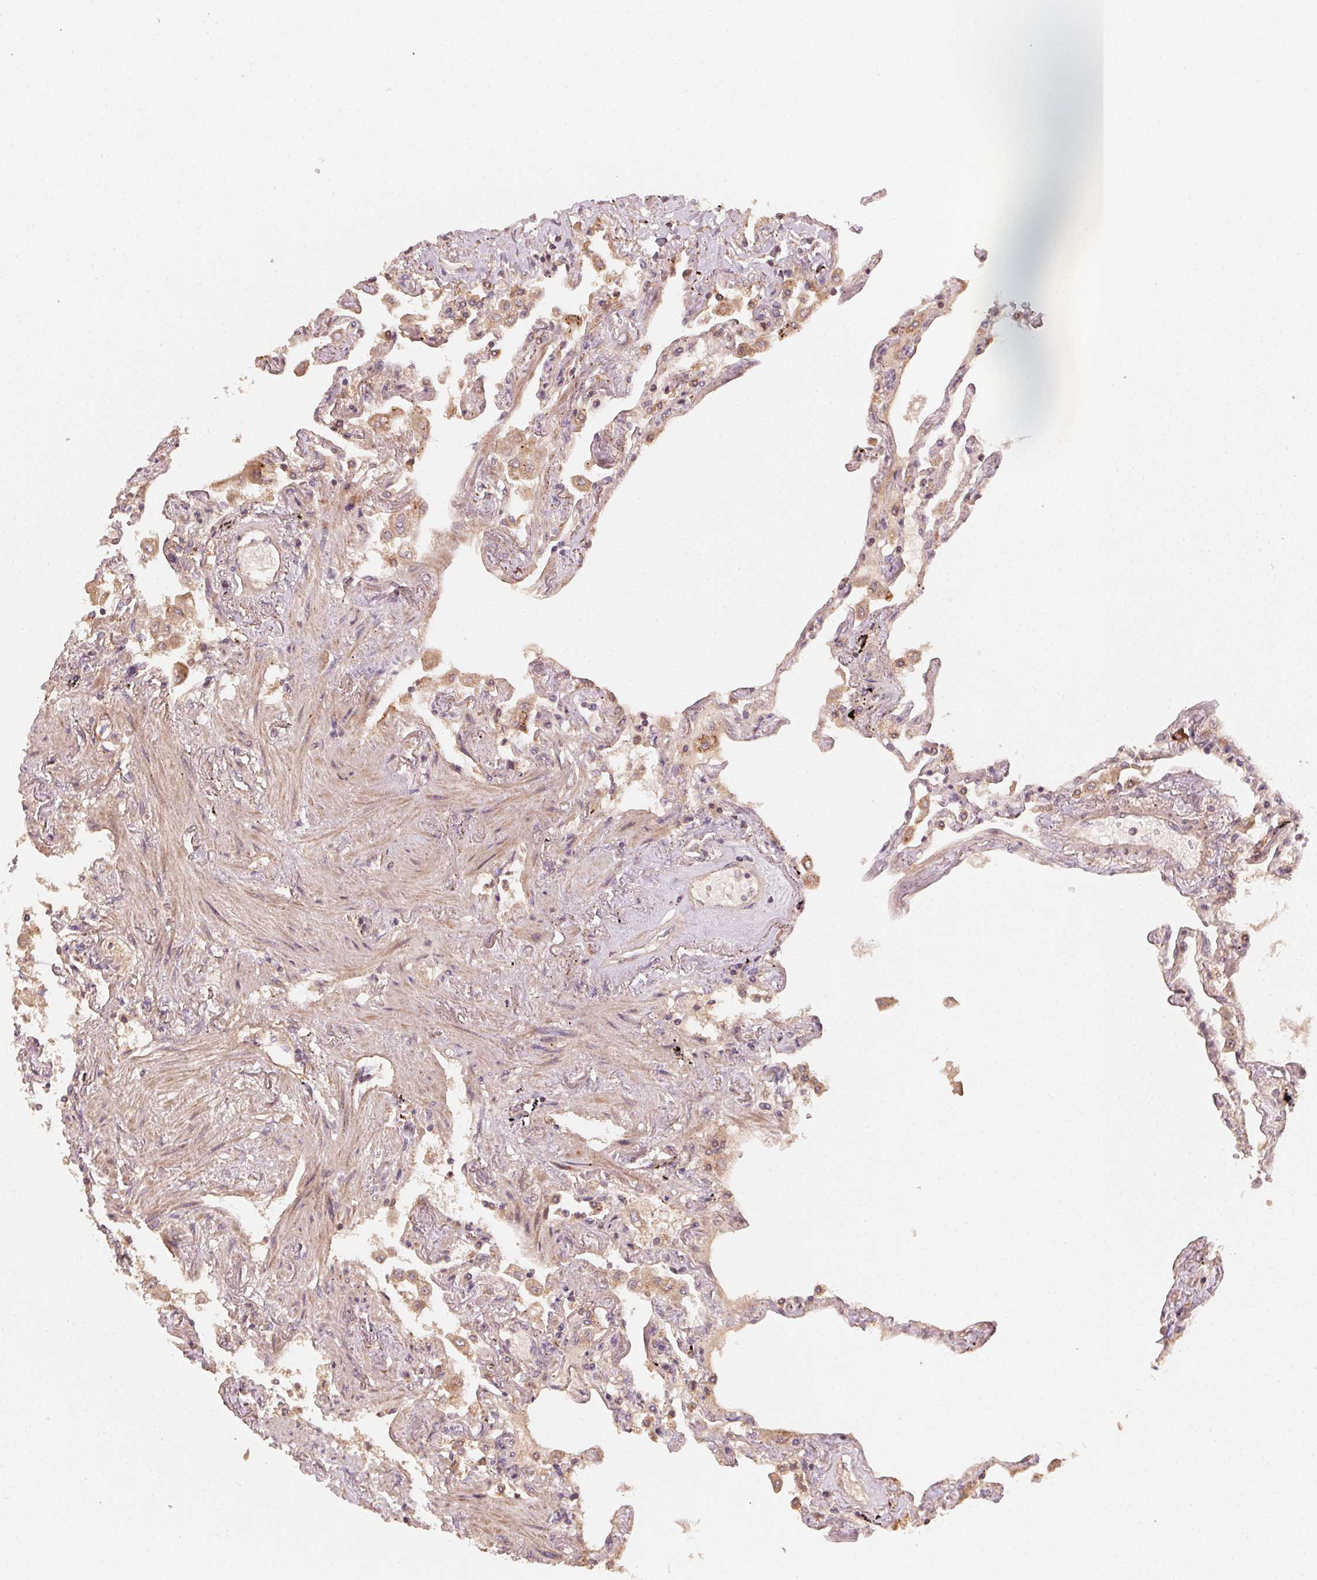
{"staining": {"intensity": "moderate", "quantity": ">75%", "location": "cytoplasmic/membranous"}, "tissue": "lung", "cell_type": "Alveolar cells", "image_type": "normal", "snomed": [{"axis": "morphology", "description": "Normal tissue, NOS"}, {"axis": "morphology", "description": "Adenocarcinoma, NOS"}, {"axis": "topography", "description": "Cartilage tissue"}, {"axis": "topography", "description": "Lung"}], "caption": "Immunohistochemistry image of benign human lung stained for a protein (brown), which reveals medium levels of moderate cytoplasmic/membranous positivity in about >75% of alveolar cells.", "gene": "WBP2", "patient": {"sex": "female", "age": 67}}